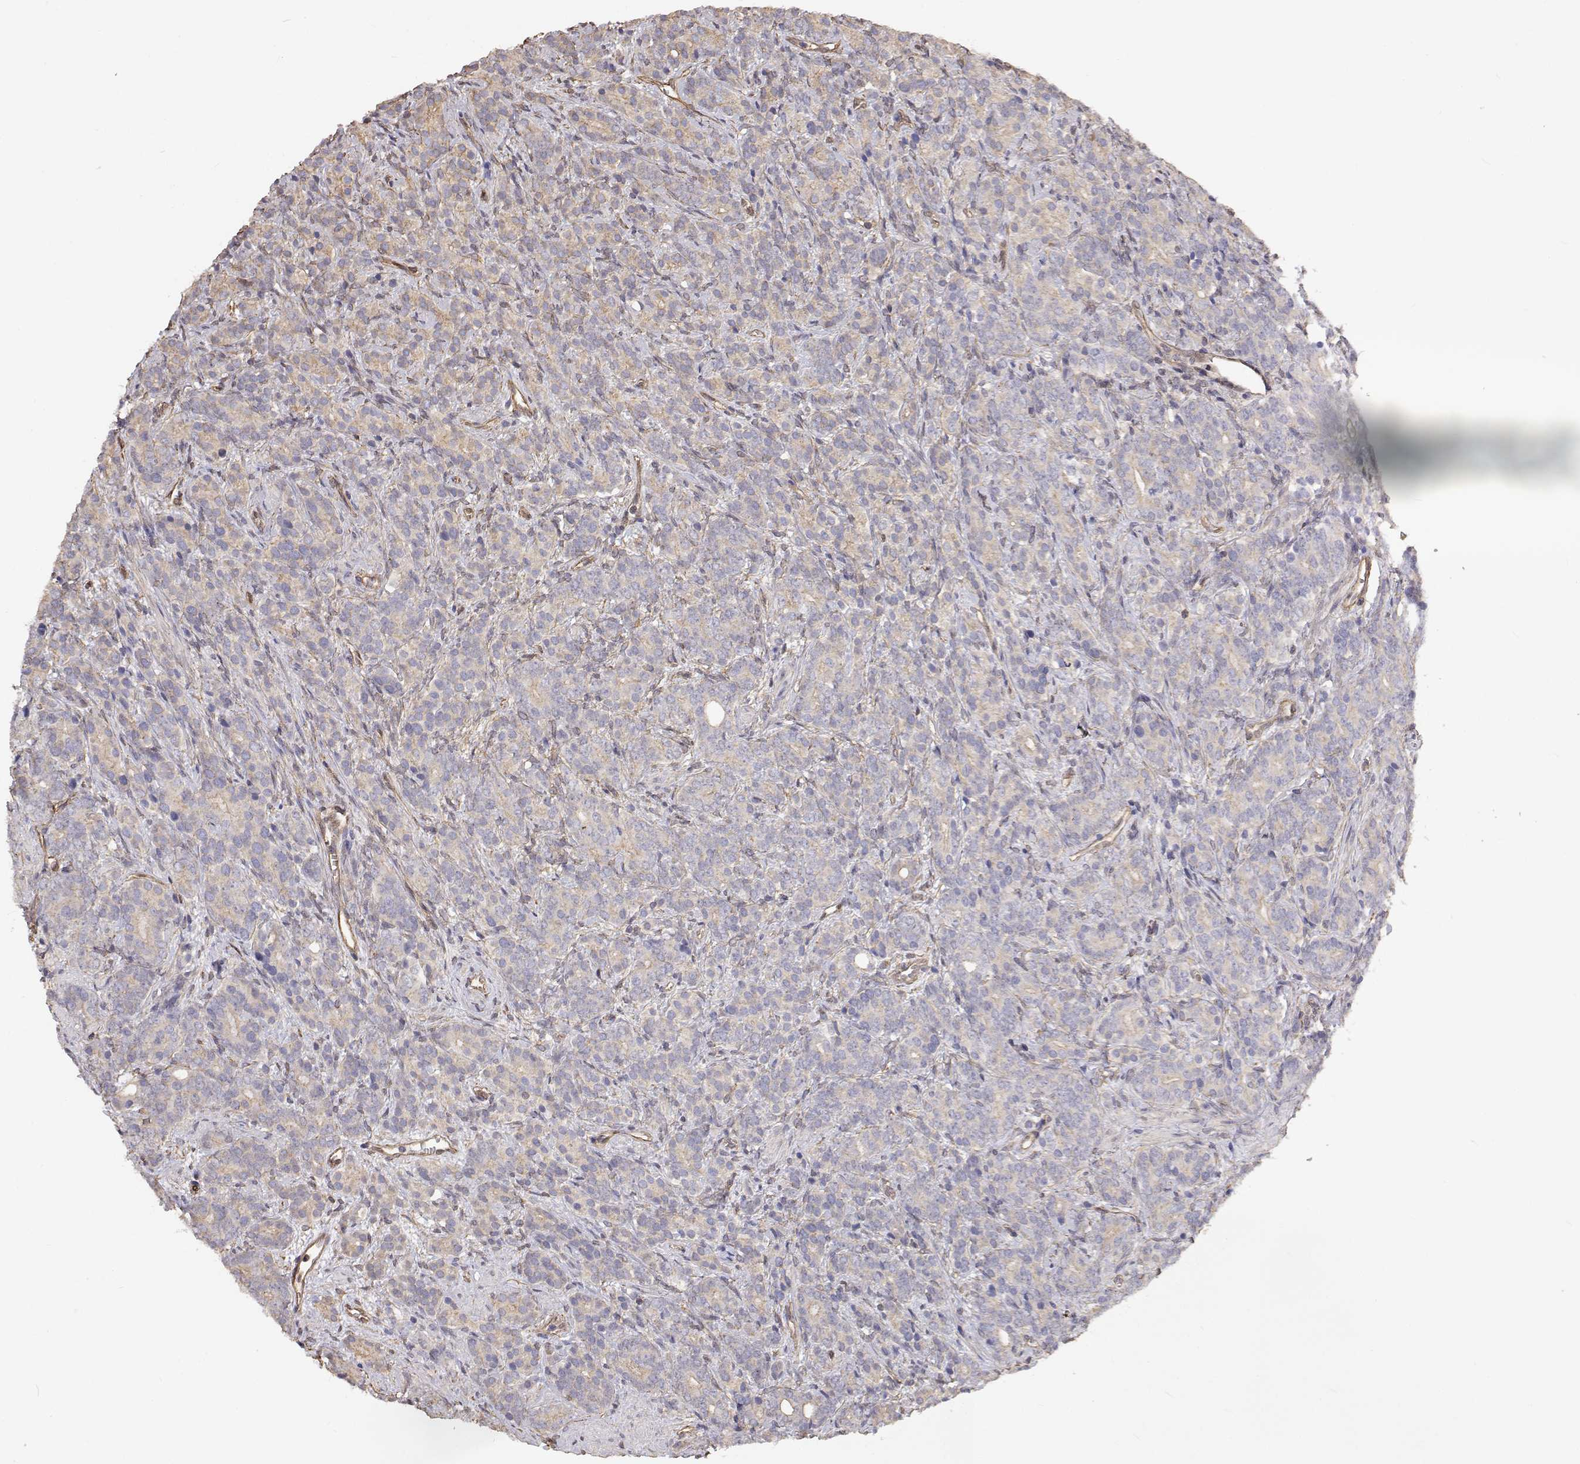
{"staining": {"intensity": "negative", "quantity": "none", "location": "none"}, "tissue": "prostate cancer", "cell_type": "Tumor cells", "image_type": "cancer", "snomed": [{"axis": "morphology", "description": "Adenocarcinoma, High grade"}, {"axis": "topography", "description": "Prostate"}], "caption": "An immunohistochemistry histopathology image of high-grade adenocarcinoma (prostate) is shown. There is no staining in tumor cells of high-grade adenocarcinoma (prostate).", "gene": "GSDMA", "patient": {"sex": "male", "age": 84}}